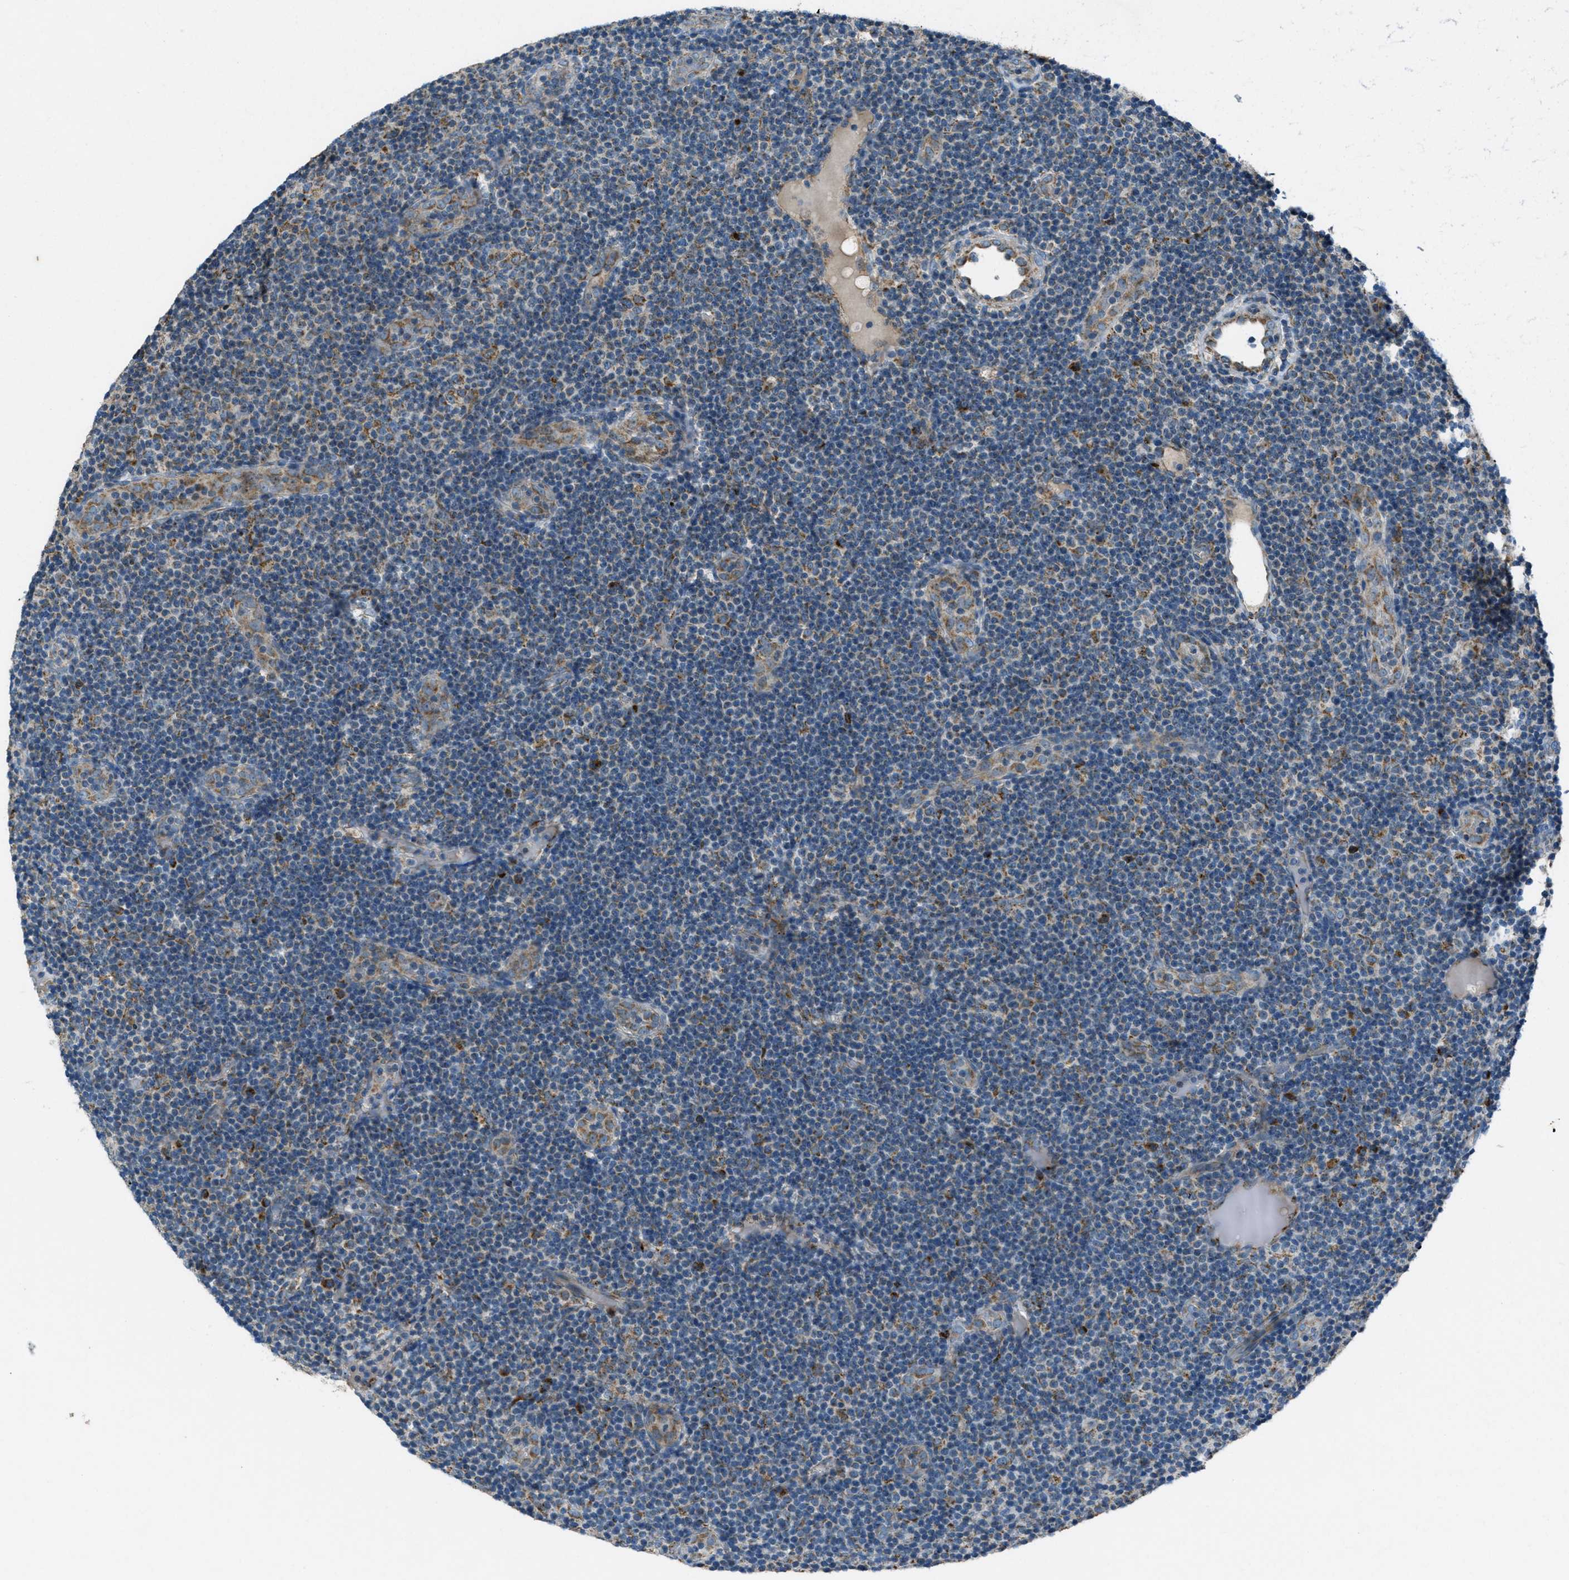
{"staining": {"intensity": "moderate", "quantity": "25%-75%", "location": "cytoplasmic/membranous"}, "tissue": "lymphoma", "cell_type": "Tumor cells", "image_type": "cancer", "snomed": [{"axis": "morphology", "description": "Malignant lymphoma, non-Hodgkin's type, Low grade"}, {"axis": "topography", "description": "Lymph node"}], "caption": "This is a micrograph of immunohistochemistry staining of lymphoma, which shows moderate expression in the cytoplasmic/membranous of tumor cells.", "gene": "BCKDK", "patient": {"sex": "male", "age": 83}}